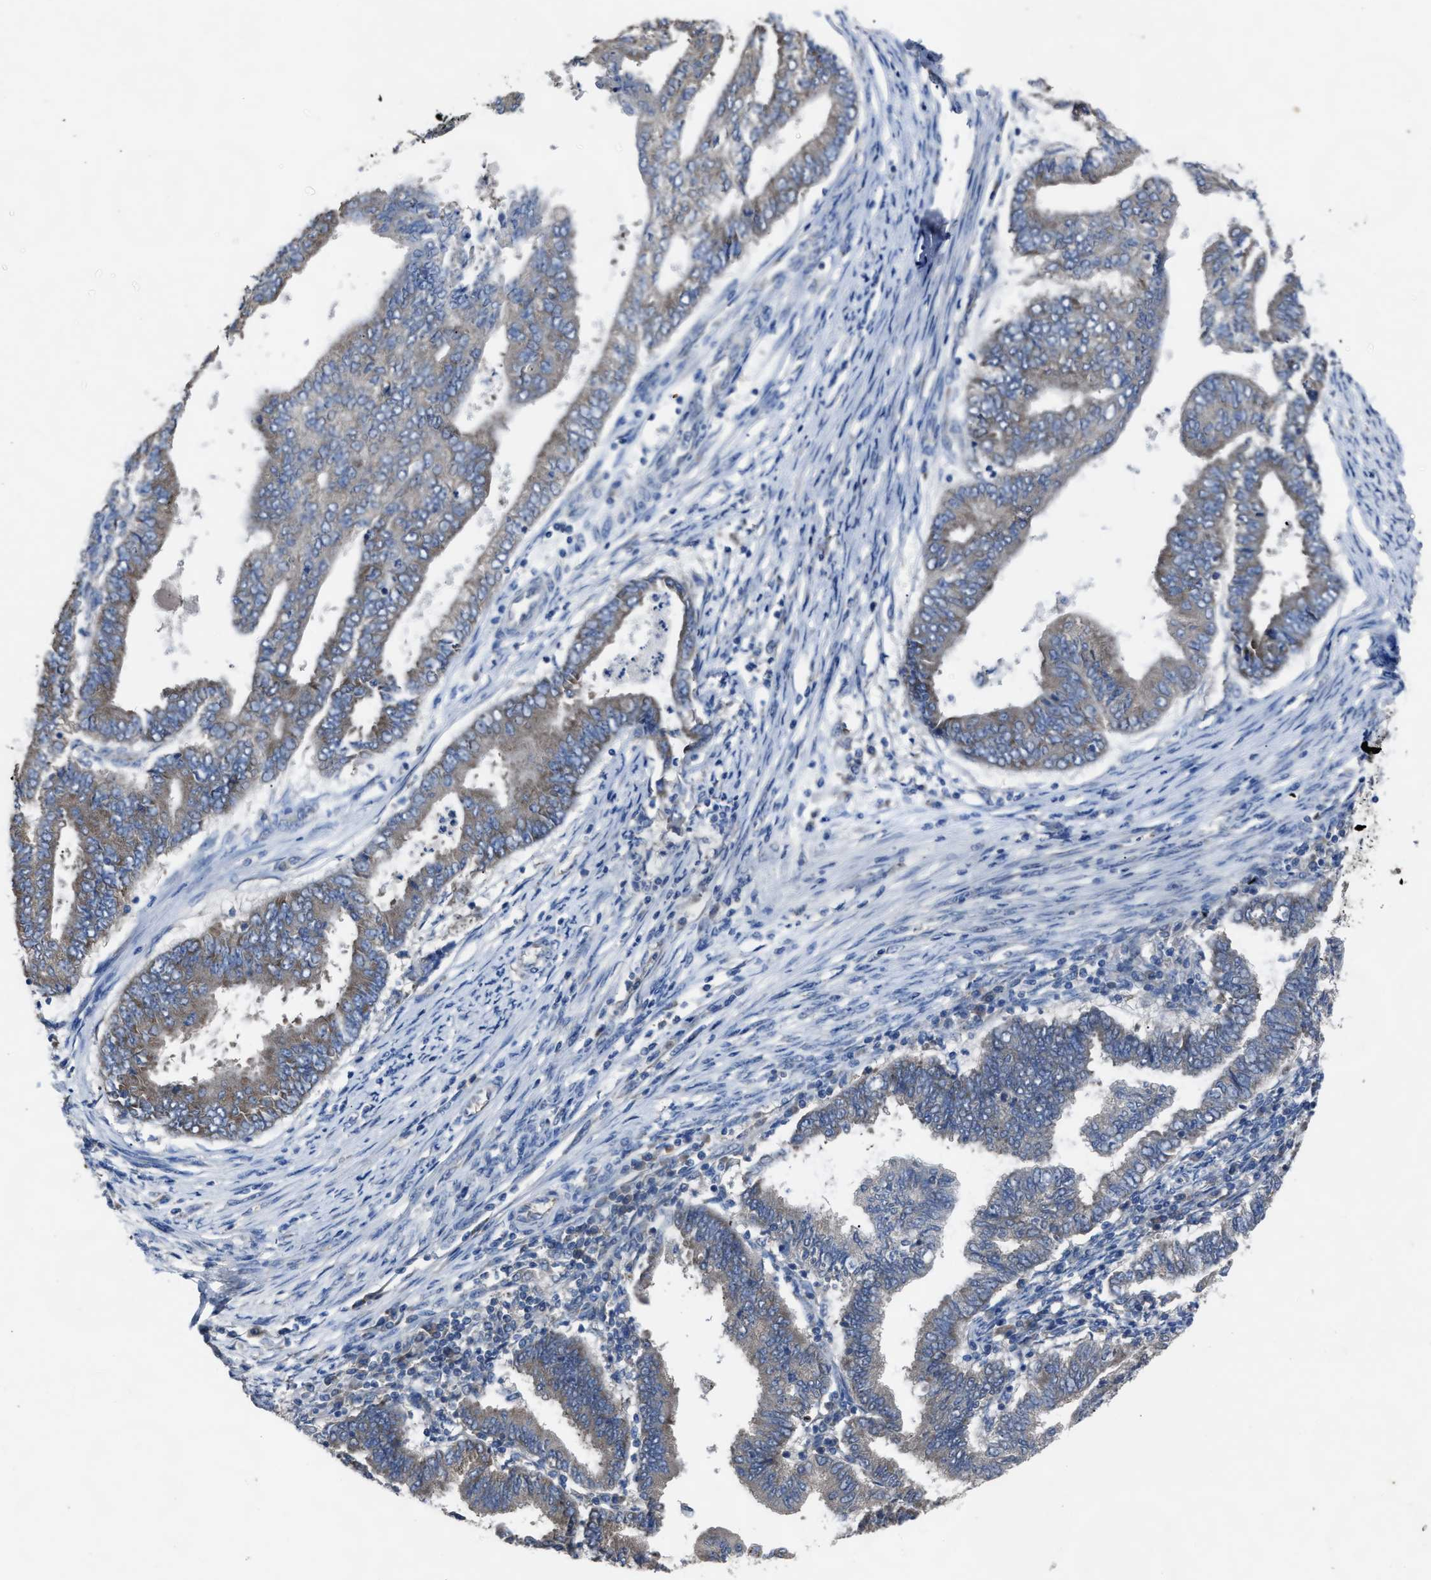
{"staining": {"intensity": "weak", "quantity": "<25%", "location": "cytoplasmic/membranous"}, "tissue": "endometrial cancer", "cell_type": "Tumor cells", "image_type": "cancer", "snomed": [{"axis": "morphology", "description": "Polyp, NOS"}, {"axis": "morphology", "description": "Adenocarcinoma, NOS"}, {"axis": "morphology", "description": "Adenoma, NOS"}, {"axis": "topography", "description": "Endometrium"}], "caption": "The IHC micrograph has no significant expression in tumor cells of endometrial cancer tissue.", "gene": "UPF1", "patient": {"sex": "female", "age": 79}}